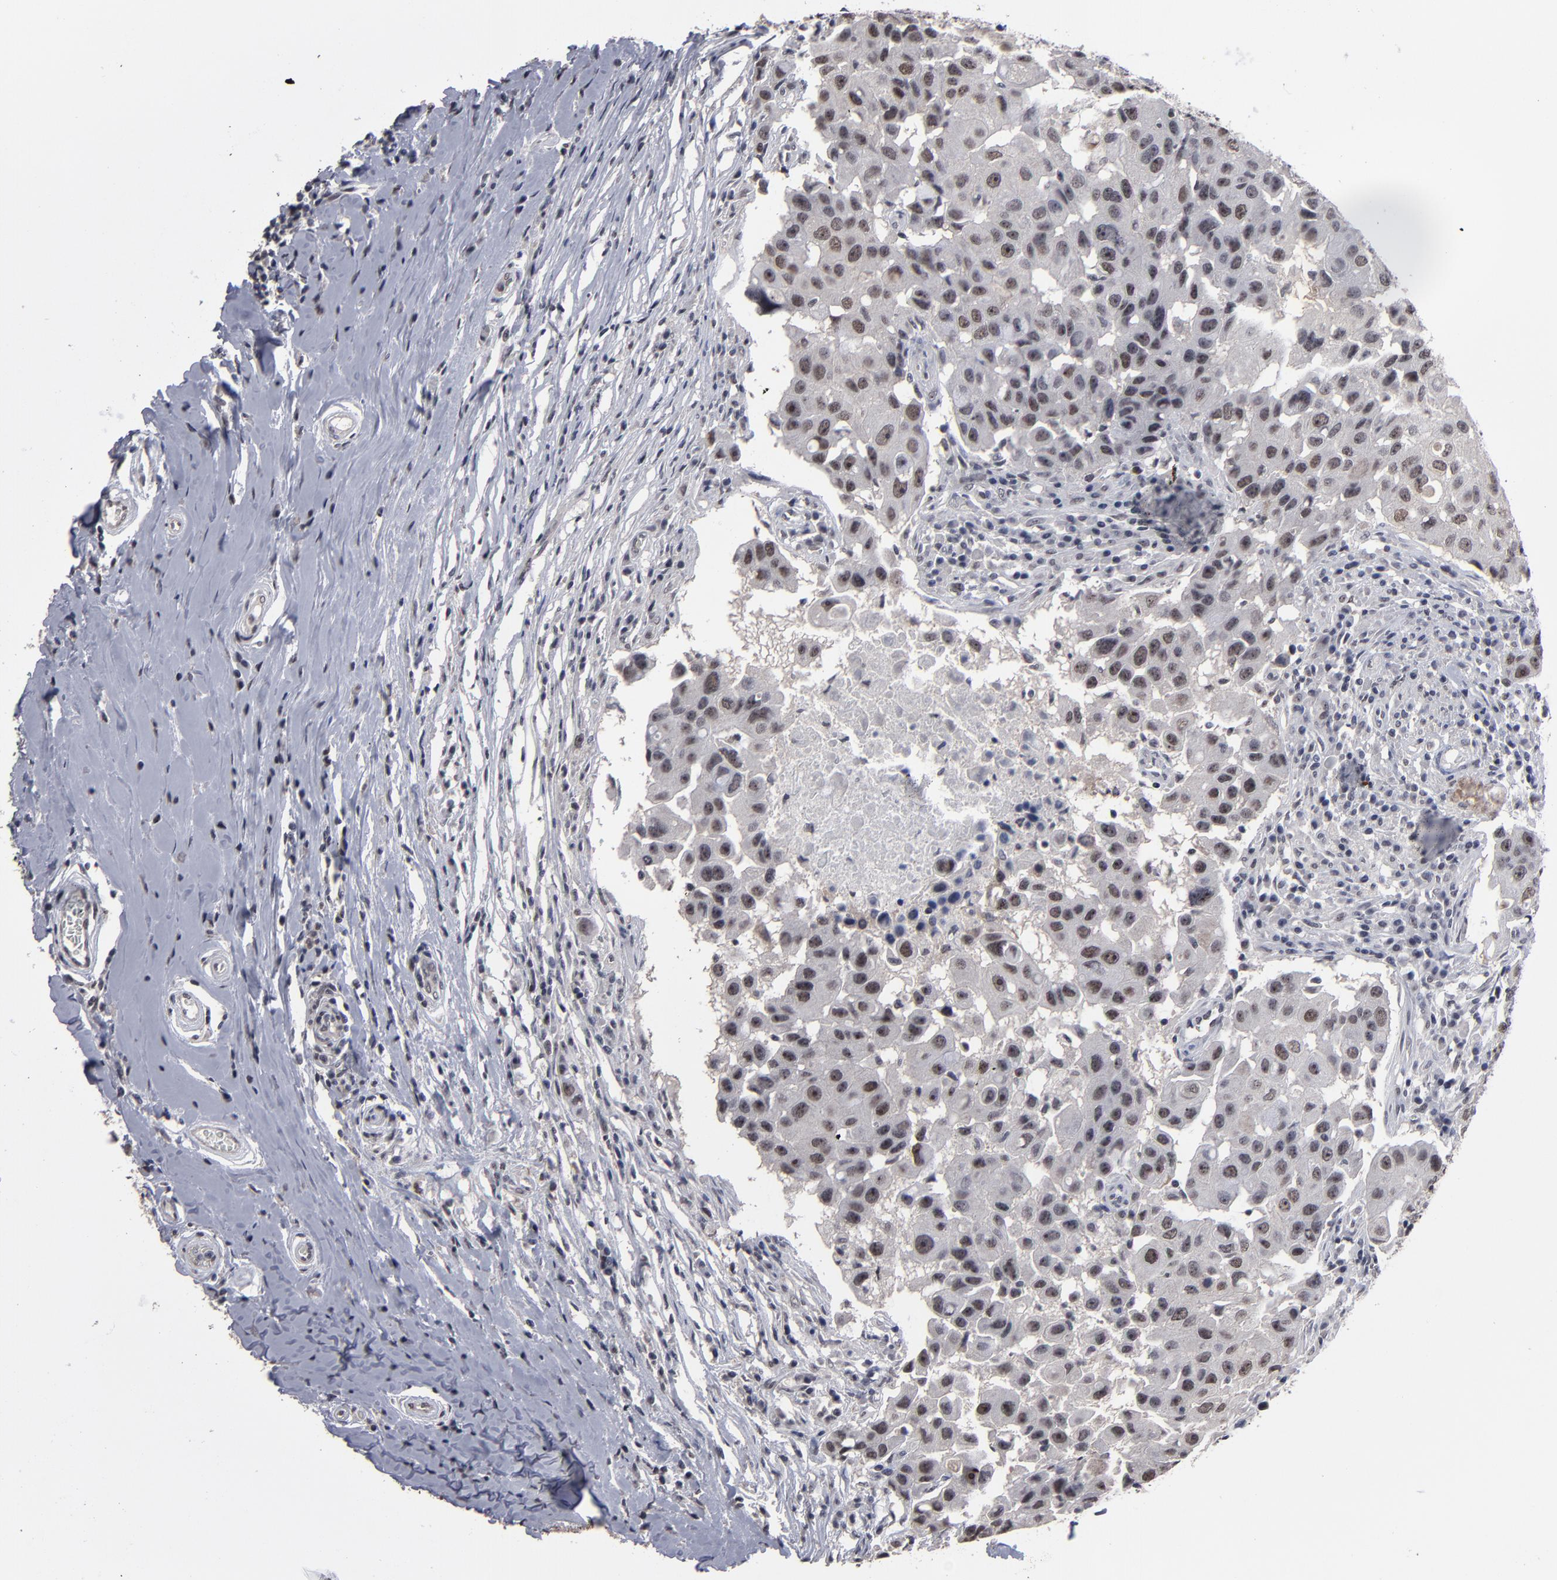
{"staining": {"intensity": "weak", "quantity": "25%-75%", "location": "nuclear"}, "tissue": "breast cancer", "cell_type": "Tumor cells", "image_type": "cancer", "snomed": [{"axis": "morphology", "description": "Duct carcinoma"}, {"axis": "topography", "description": "Breast"}], "caption": "An IHC histopathology image of tumor tissue is shown. Protein staining in brown shows weak nuclear positivity in infiltrating ductal carcinoma (breast) within tumor cells.", "gene": "SSRP1", "patient": {"sex": "female", "age": 27}}